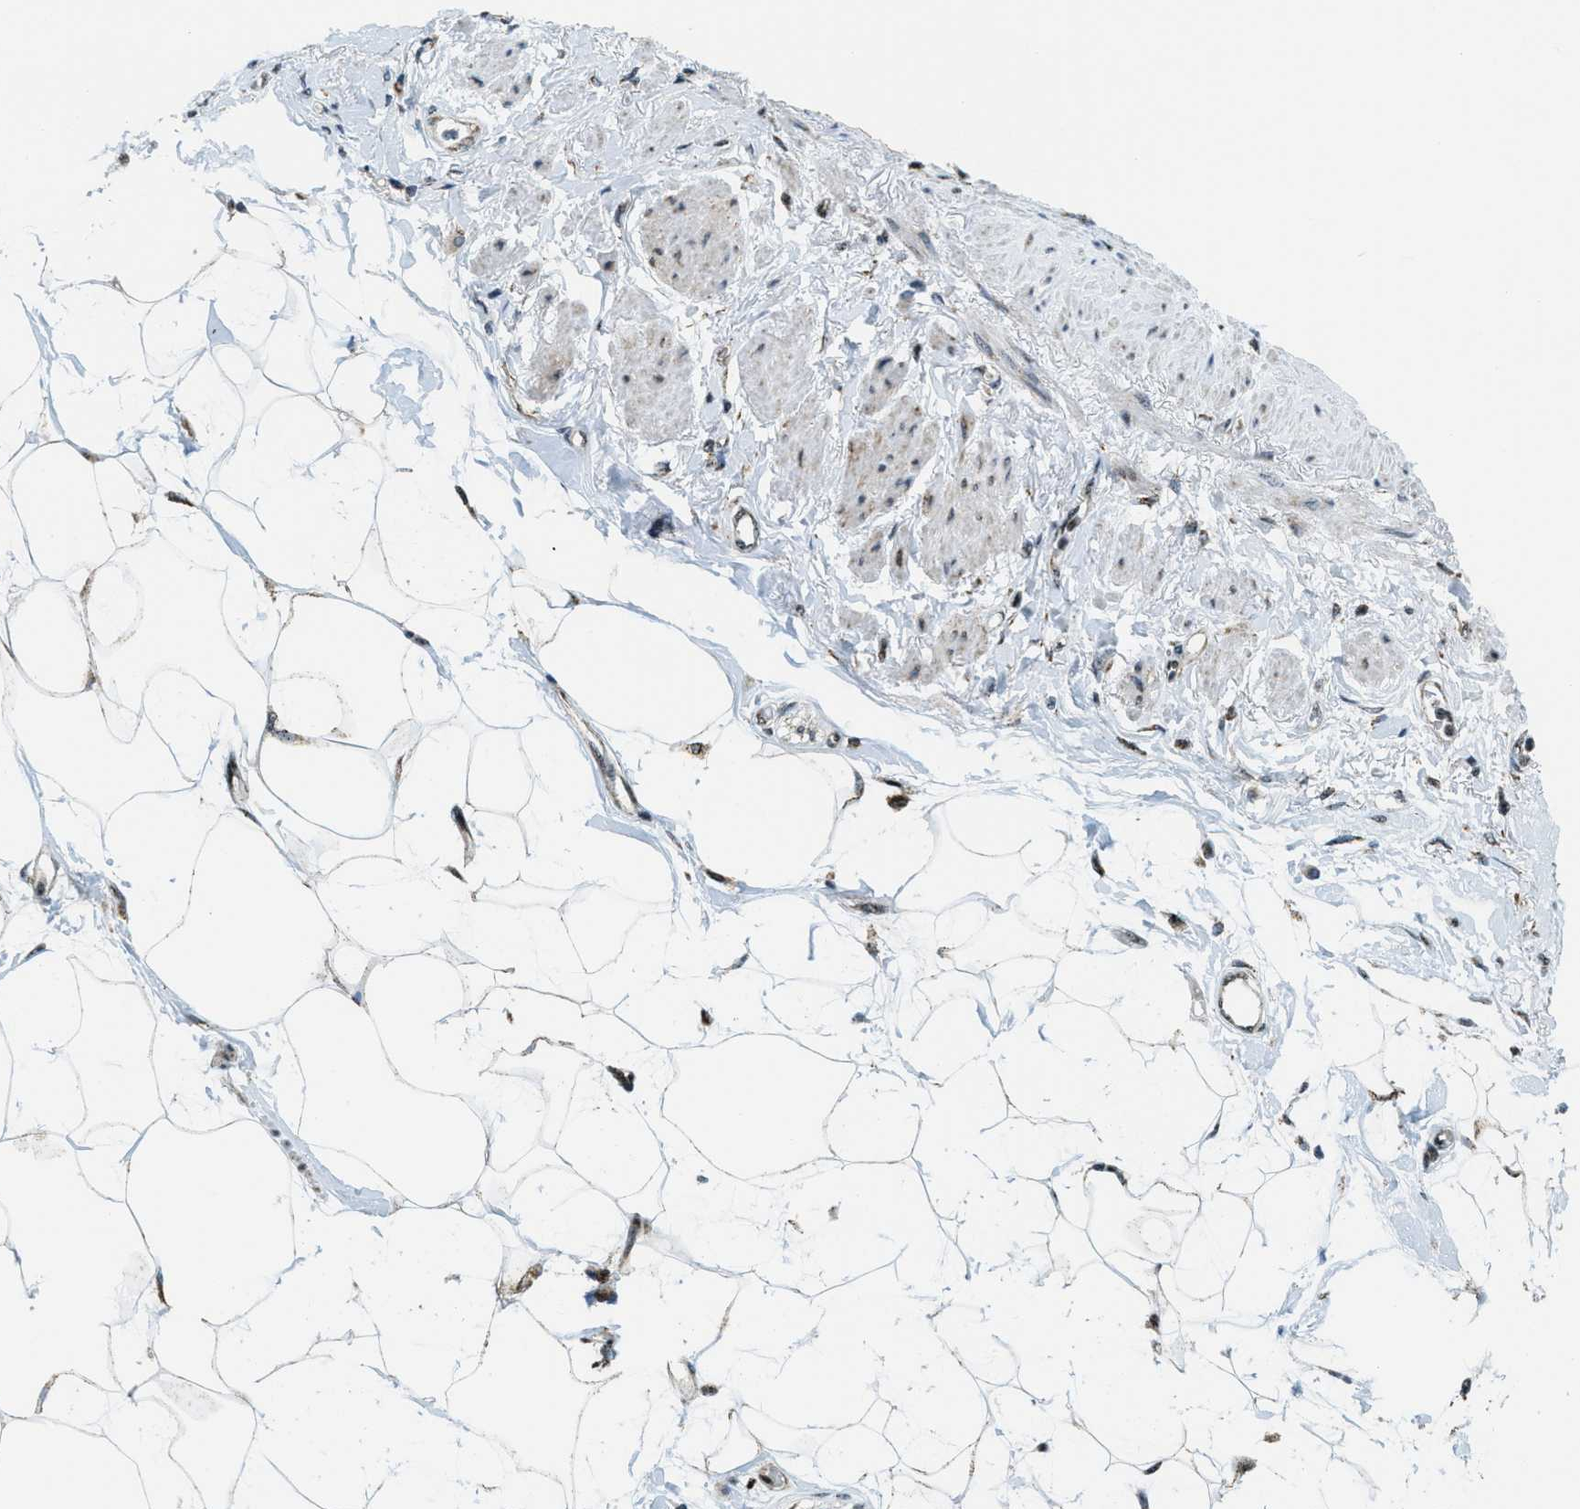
{"staining": {"intensity": "weak", "quantity": ">75%", "location": "cytoplasmic/membranous"}, "tissue": "adipose tissue", "cell_type": "Adipocytes", "image_type": "normal", "snomed": [{"axis": "morphology", "description": "Normal tissue, NOS"}, {"axis": "morphology", "description": "Adenocarcinoma, NOS"}, {"axis": "topography", "description": "Duodenum"}, {"axis": "topography", "description": "Peripheral nerve tissue"}], "caption": "Immunohistochemical staining of benign human adipose tissue reveals low levels of weak cytoplasmic/membranous staining in approximately >75% of adipocytes. Immunohistochemistry (ihc) stains the protein of interest in brown and the nuclei are stained blue.", "gene": "SP100", "patient": {"sex": "female", "age": 60}}